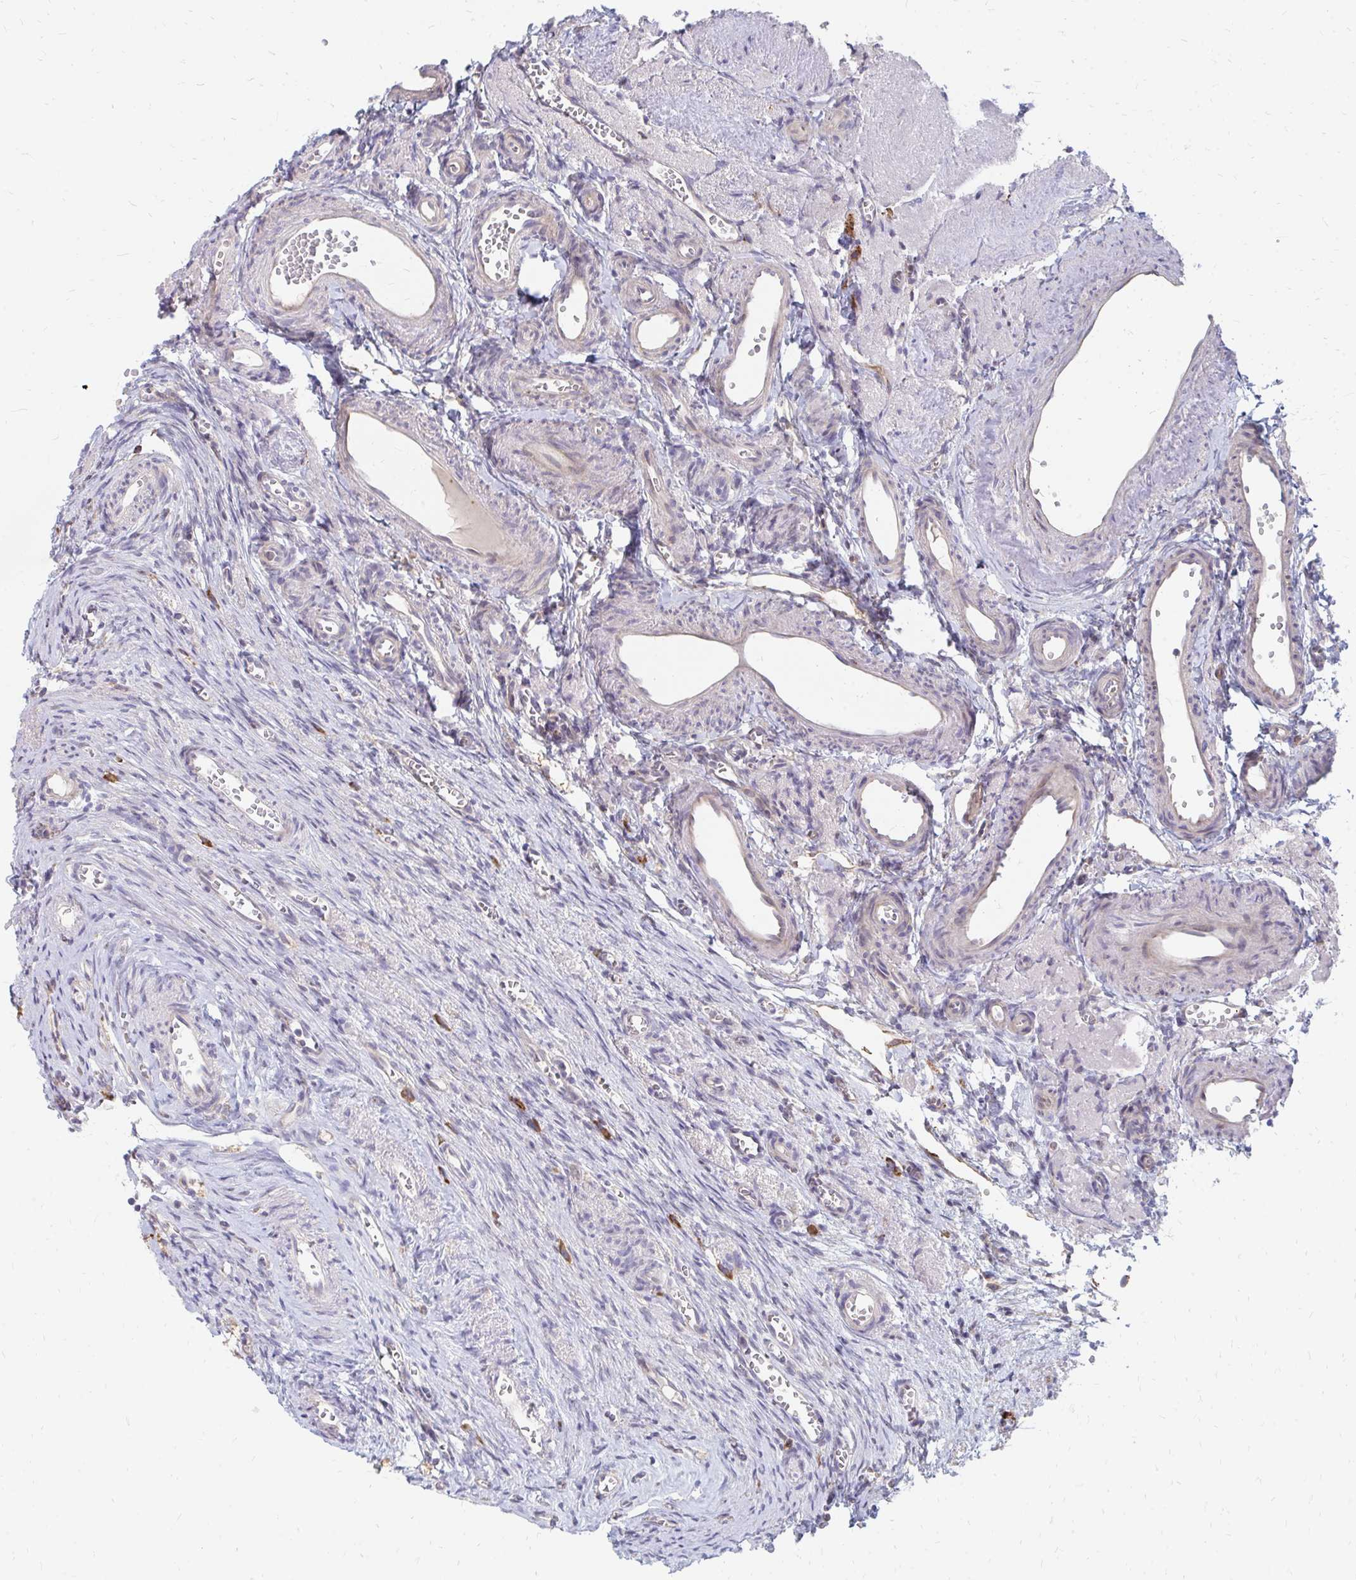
{"staining": {"intensity": "moderate", "quantity": ">75%", "location": "cytoplasmic/membranous"}, "tissue": "ovary", "cell_type": "Follicle cells", "image_type": "normal", "snomed": [{"axis": "morphology", "description": "Normal tissue, NOS"}, {"axis": "topography", "description": "Ovary"}], "caption": "This photomicrograph shows immunohistochemistry (IHC) staining of normal human ovary, with medium moderate cytoplasmic/membranous positivity in about >75% of follicle cells.", "gene": "PPP1R13L", "patient": {"sex": "female", "age": 41}}